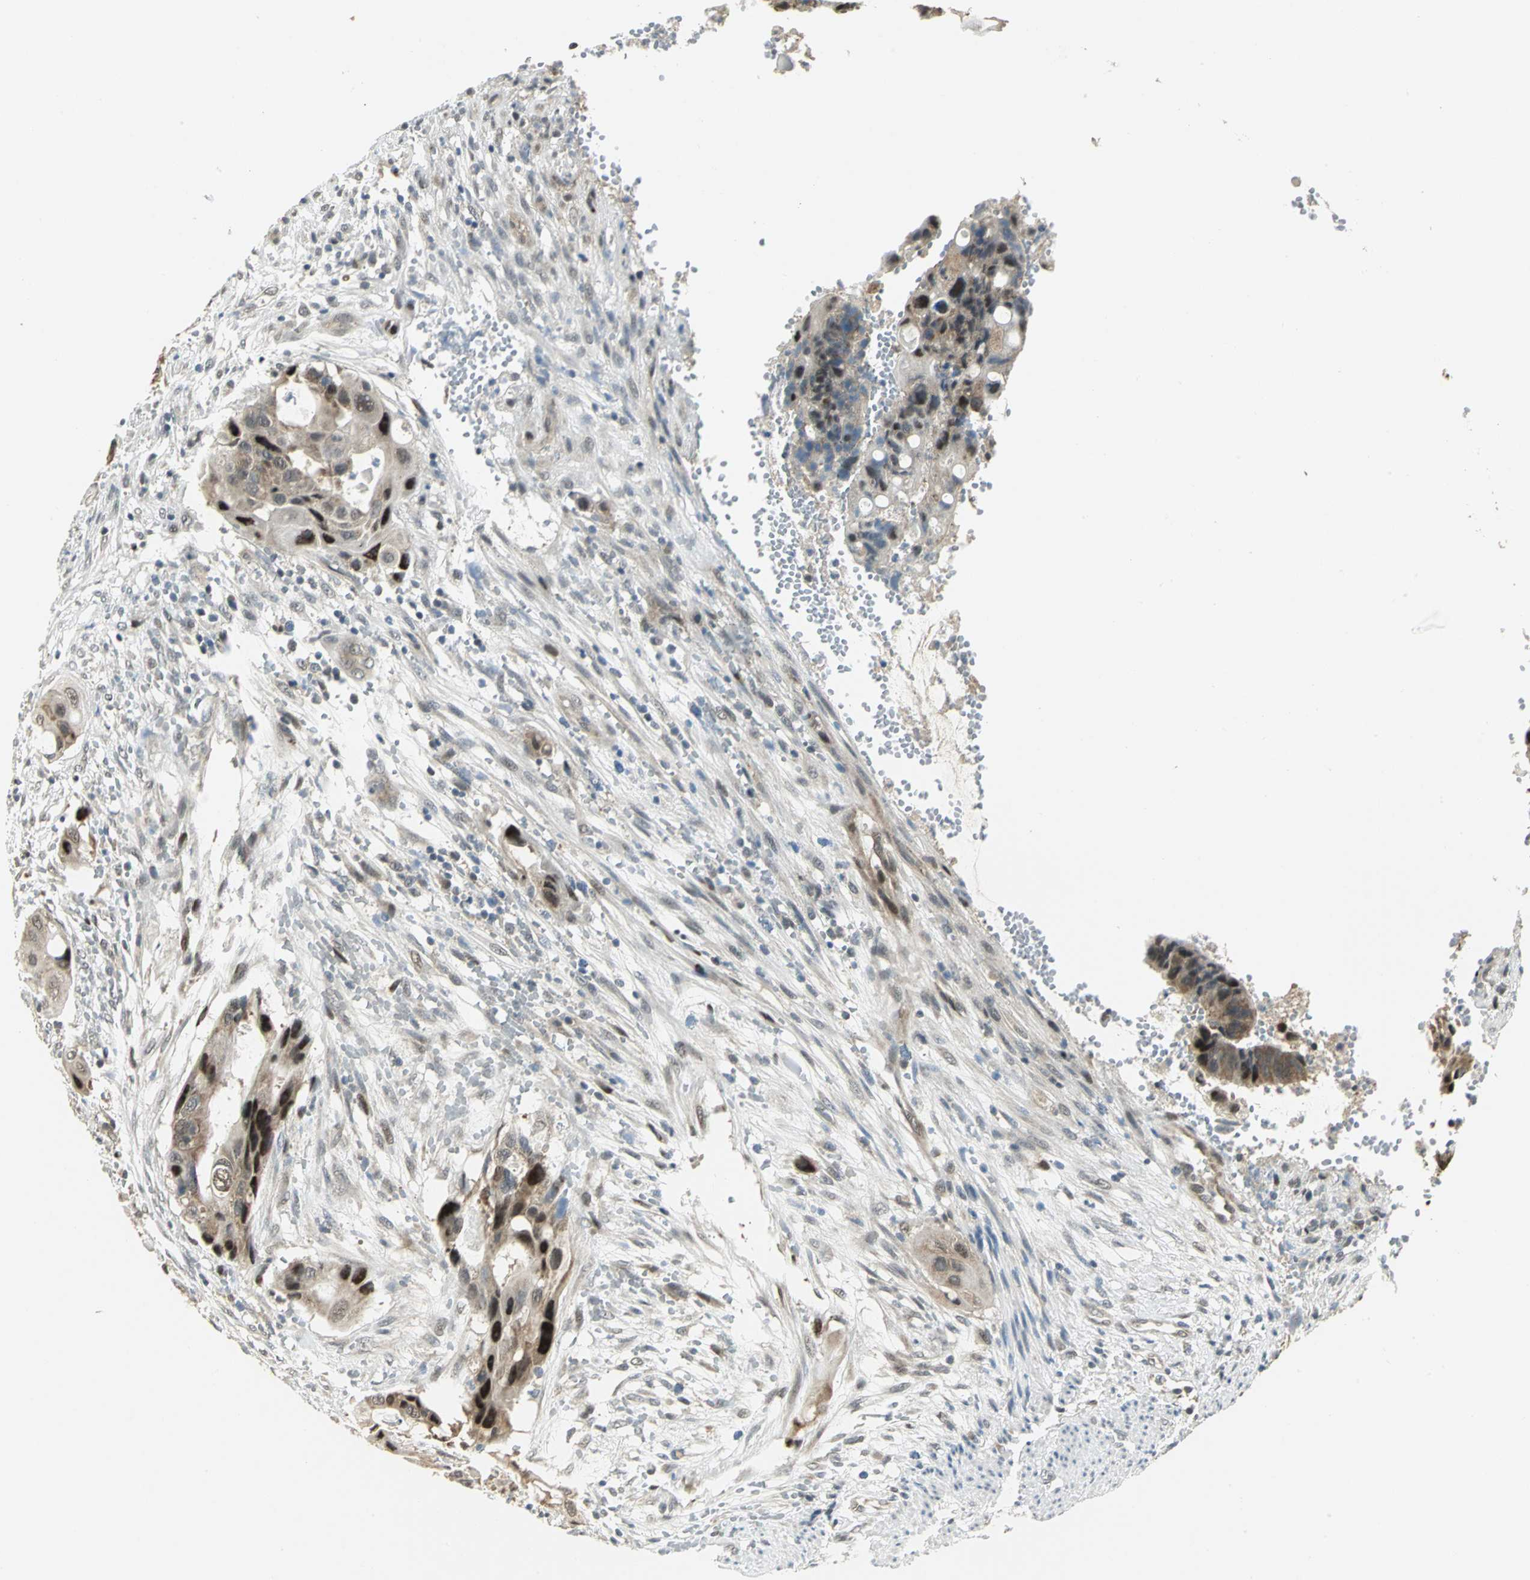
{"staining": {"intensity": "moderate", "quantity": ">75%", "location": "cytoplasmic/membranous"}, "tissue": "colorectal cancer", "cell_type": "Tumor cells", "image_type": "cancer", "snomed": [{"axis": "morphology", "description": "Adenocarcinoma, NOS"}, {"axis": "topography", "description": "Colon"}], "caption": "Immunohistochemistry (IHC) staining of colorectal adenocarcinoma, which demonstrates medium levels of moderate cytoplasmic/membranous positivity in about >75% of tumor cells indicating moderate cytoplasmic/membranous protein expression. The staining was performed using DAB (brown) for protein detection and nuclei were counterstained in hematoxylin (blue).", "gene": "PSMC4", "patient": {"sex": "female", "age": 57}}